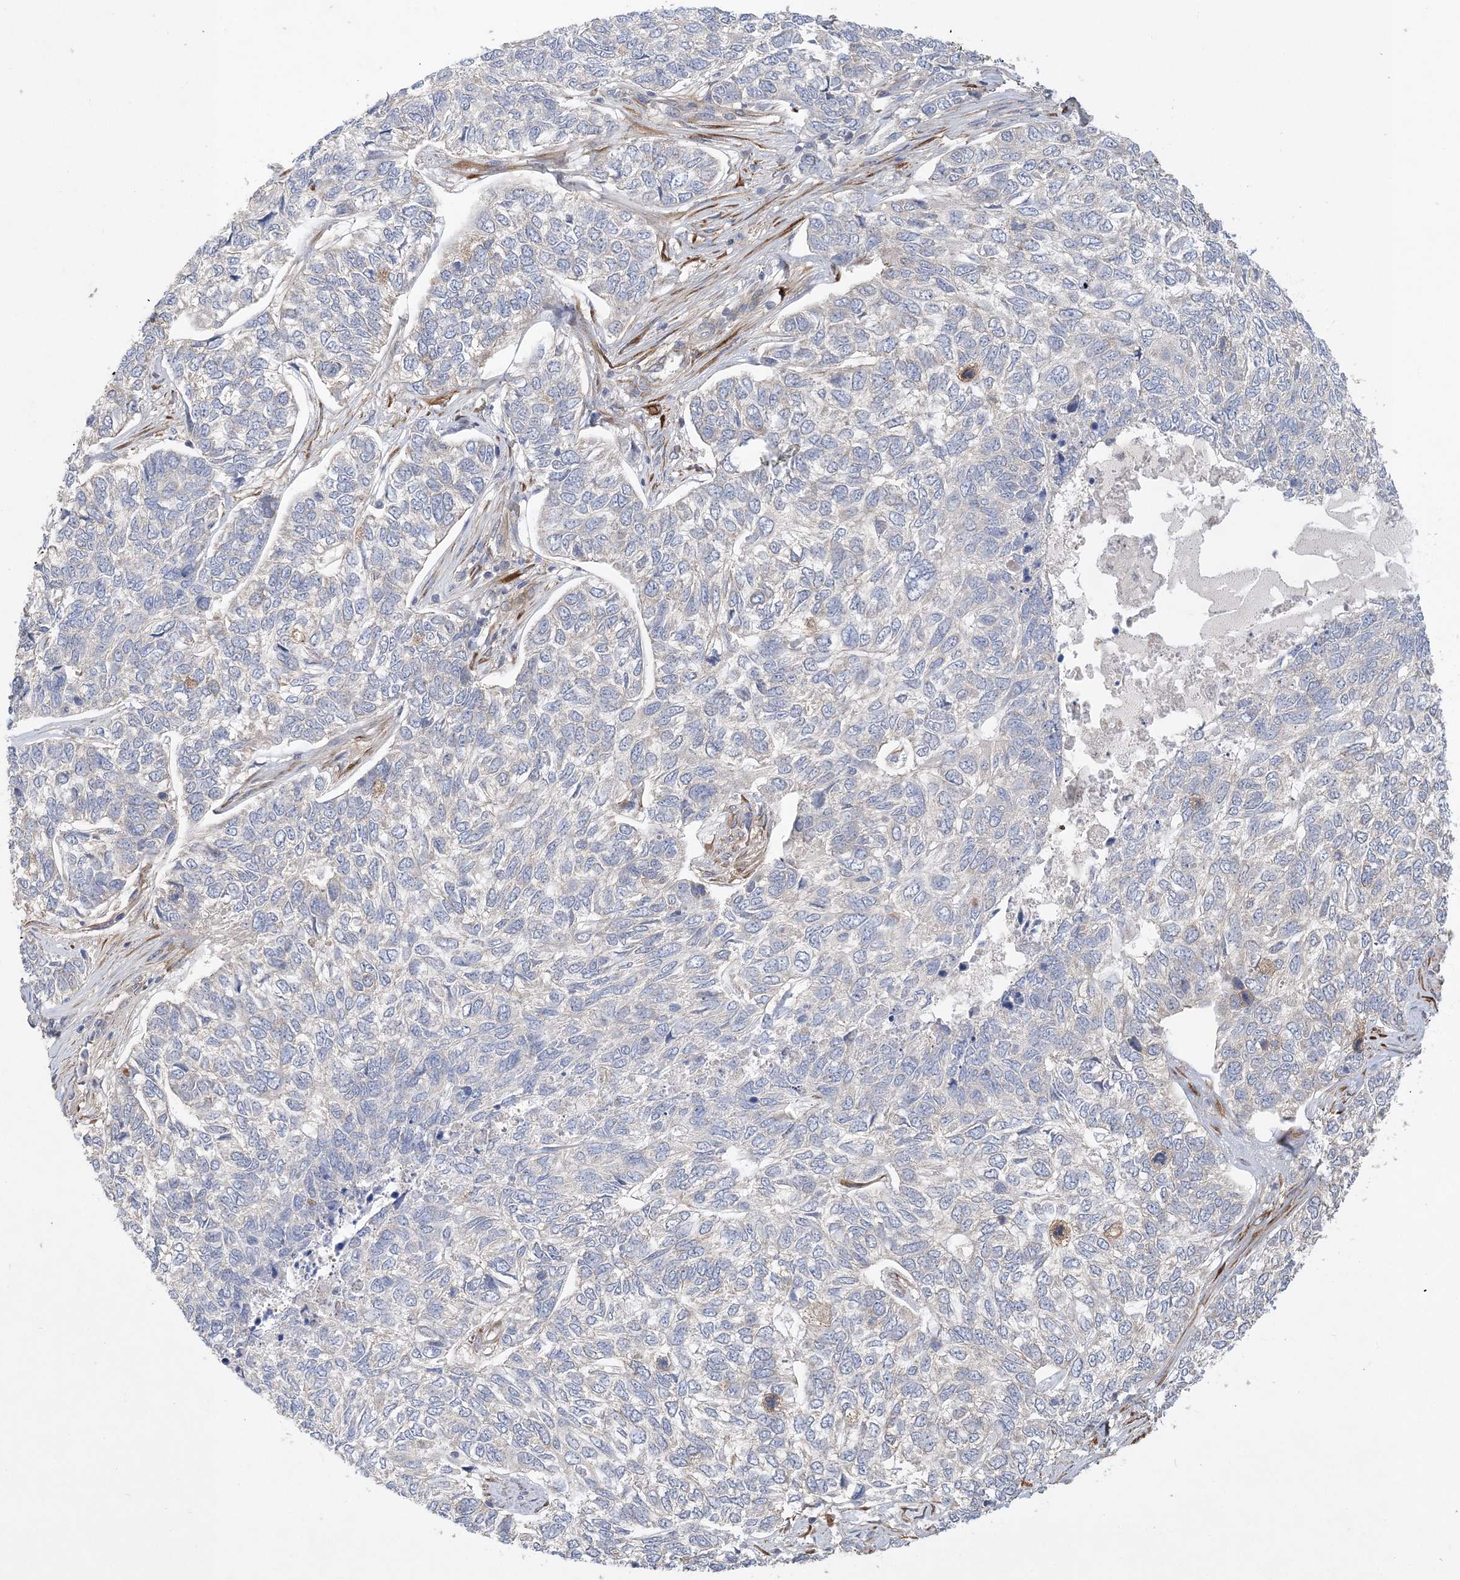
{"staining": {"intensity": "negative", "quantity": "none", "location": "none"}, "tissue": "skin cancer", "cell_type": "Tumor cells", "image_type": "cancer", "snomed": [{"axis": "morphology", "description": "Basal cell carcinoma"}, {"axis": "topography", "description": "Skin"}], "caption": "An immunohistochemistry image of skin basal cell carcinoma is shown. There is no staining in tumor cells of skin basal cell carcinoma.", "gene": "MAP4K5", "patient": {"sex": "female", "age": 65}}